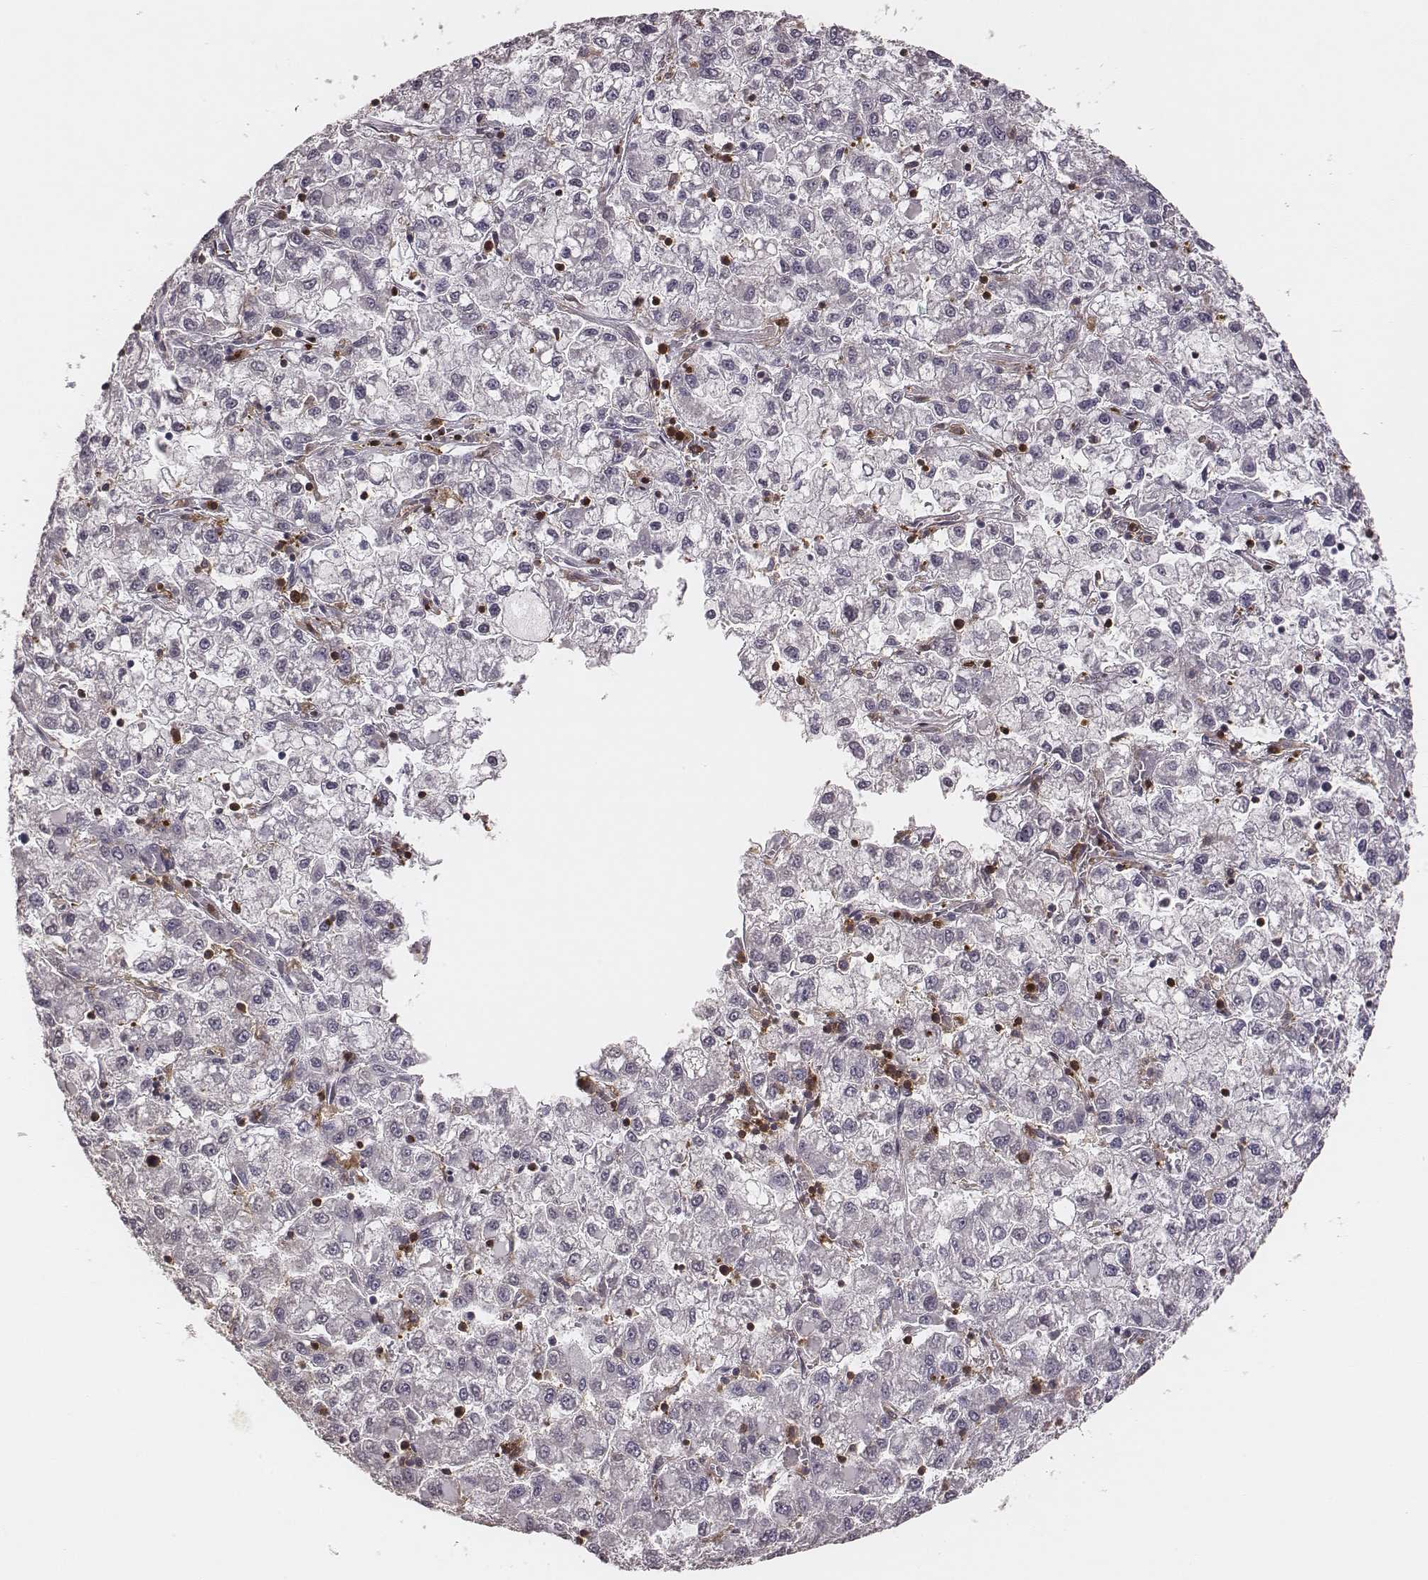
{"staining": {"intensity": "negative", "quantity": "none", "location": "none"}, "tissue": "liver cancer", "cell_type": "Tumor cells", "image_type": "cancer", "snomed": [{"axis": "morphology", "description": "Carcinoma, Hepatocellular, NOS"}, {"axis": "topography", "description": "Liver"}], "caption": "IHC of human liver cancer (hepatocellular carcinoma) demonstrates no positivity in tumor cells. (DAB (3,3'-diaminobenzidine) IHC visualized using brightfield microscopy, high magnification).", "gene": "PILRA", "patient": {"sex": "male", "age": 40}}